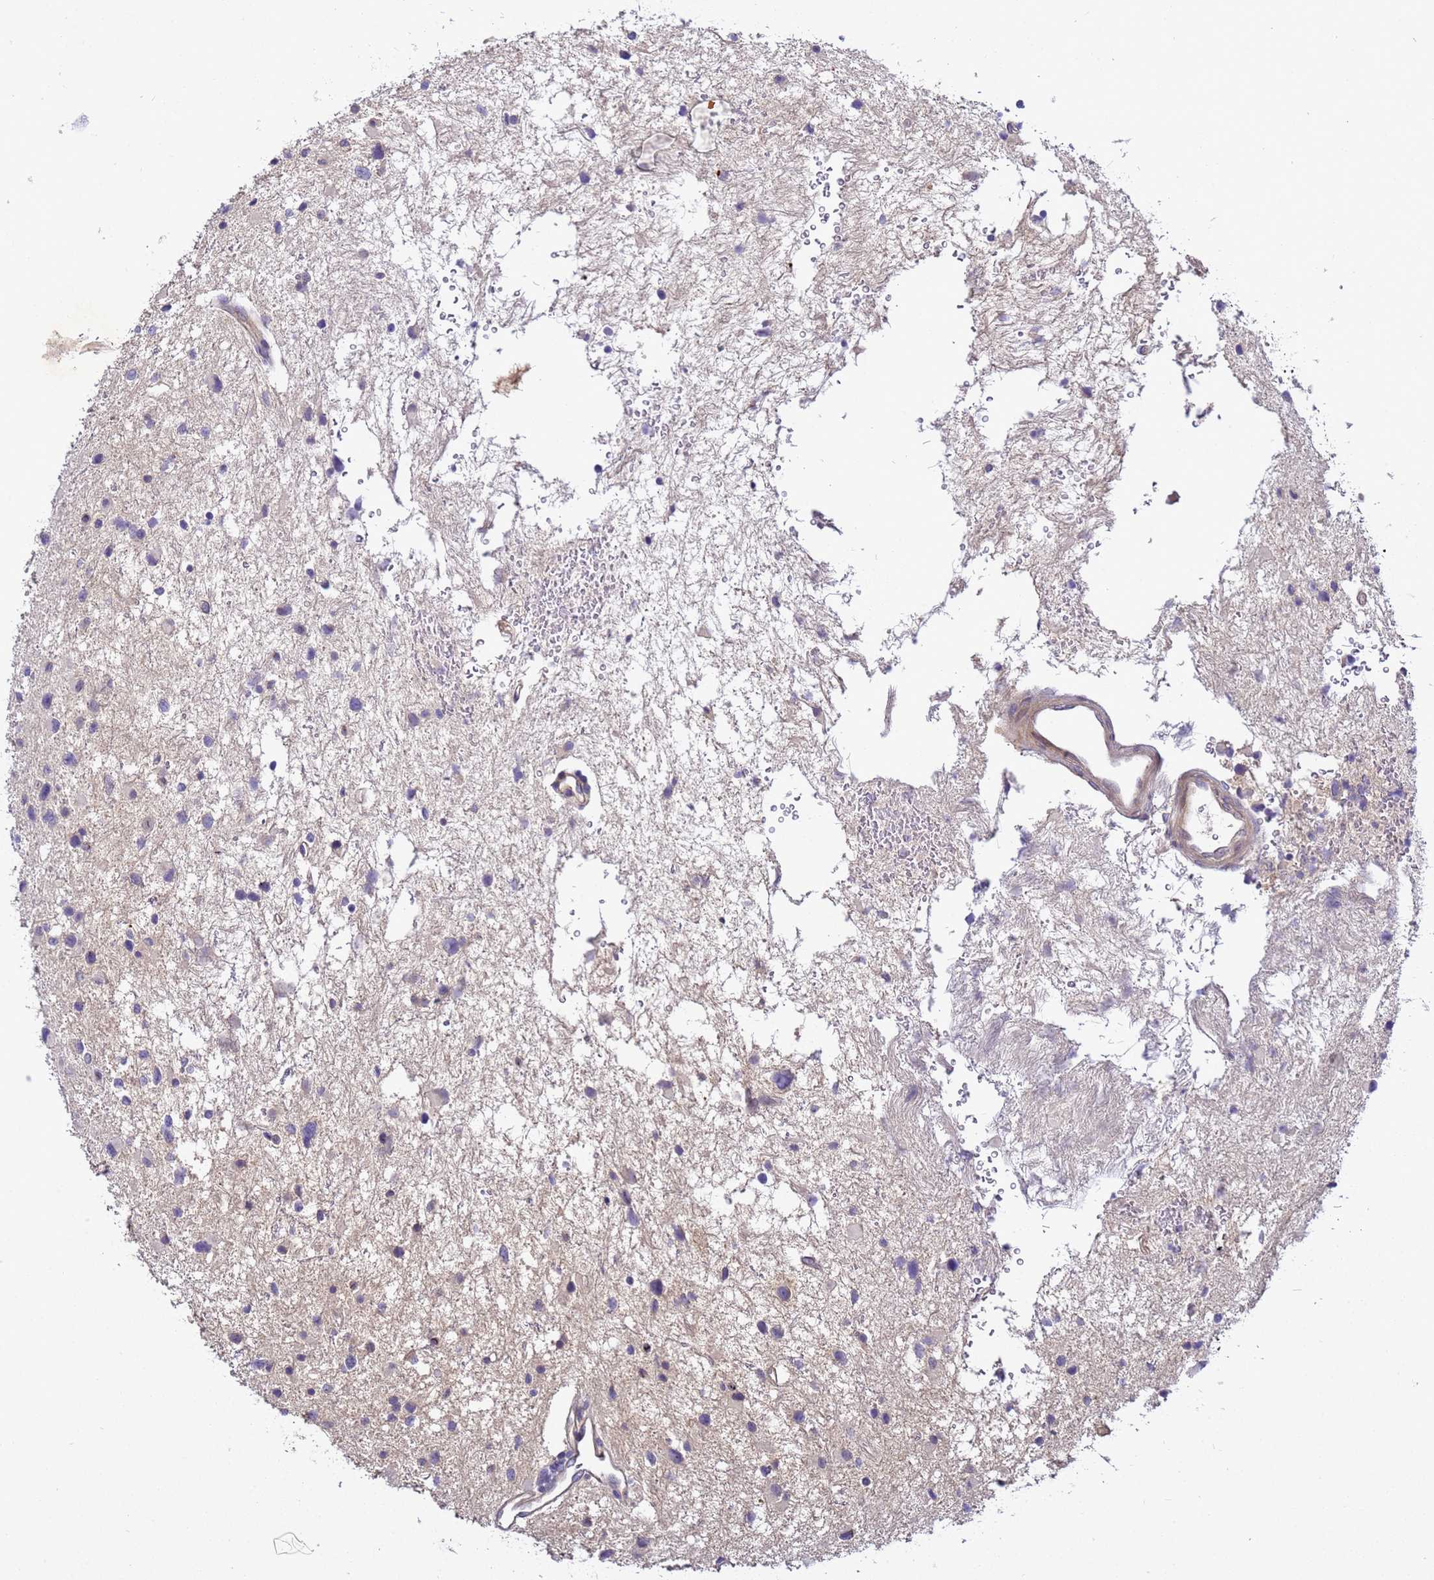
{"staining": {"intensity": "negative", "quantity": "none", "location": "none"}, "tissue": "glioma", "cell_type": "Tumor cells", "image_type": "cancer", "snomed": [{"axis": "morphology", "description": "Glioma, malignant, Low grade"}, {"axis": "topography", "description": "Brain"}], "caption": "The photomicrograph shows no staining of tumor cells in glioma.", "gene": "TBCD", "patient": {"sex": "female", "age": 32}}